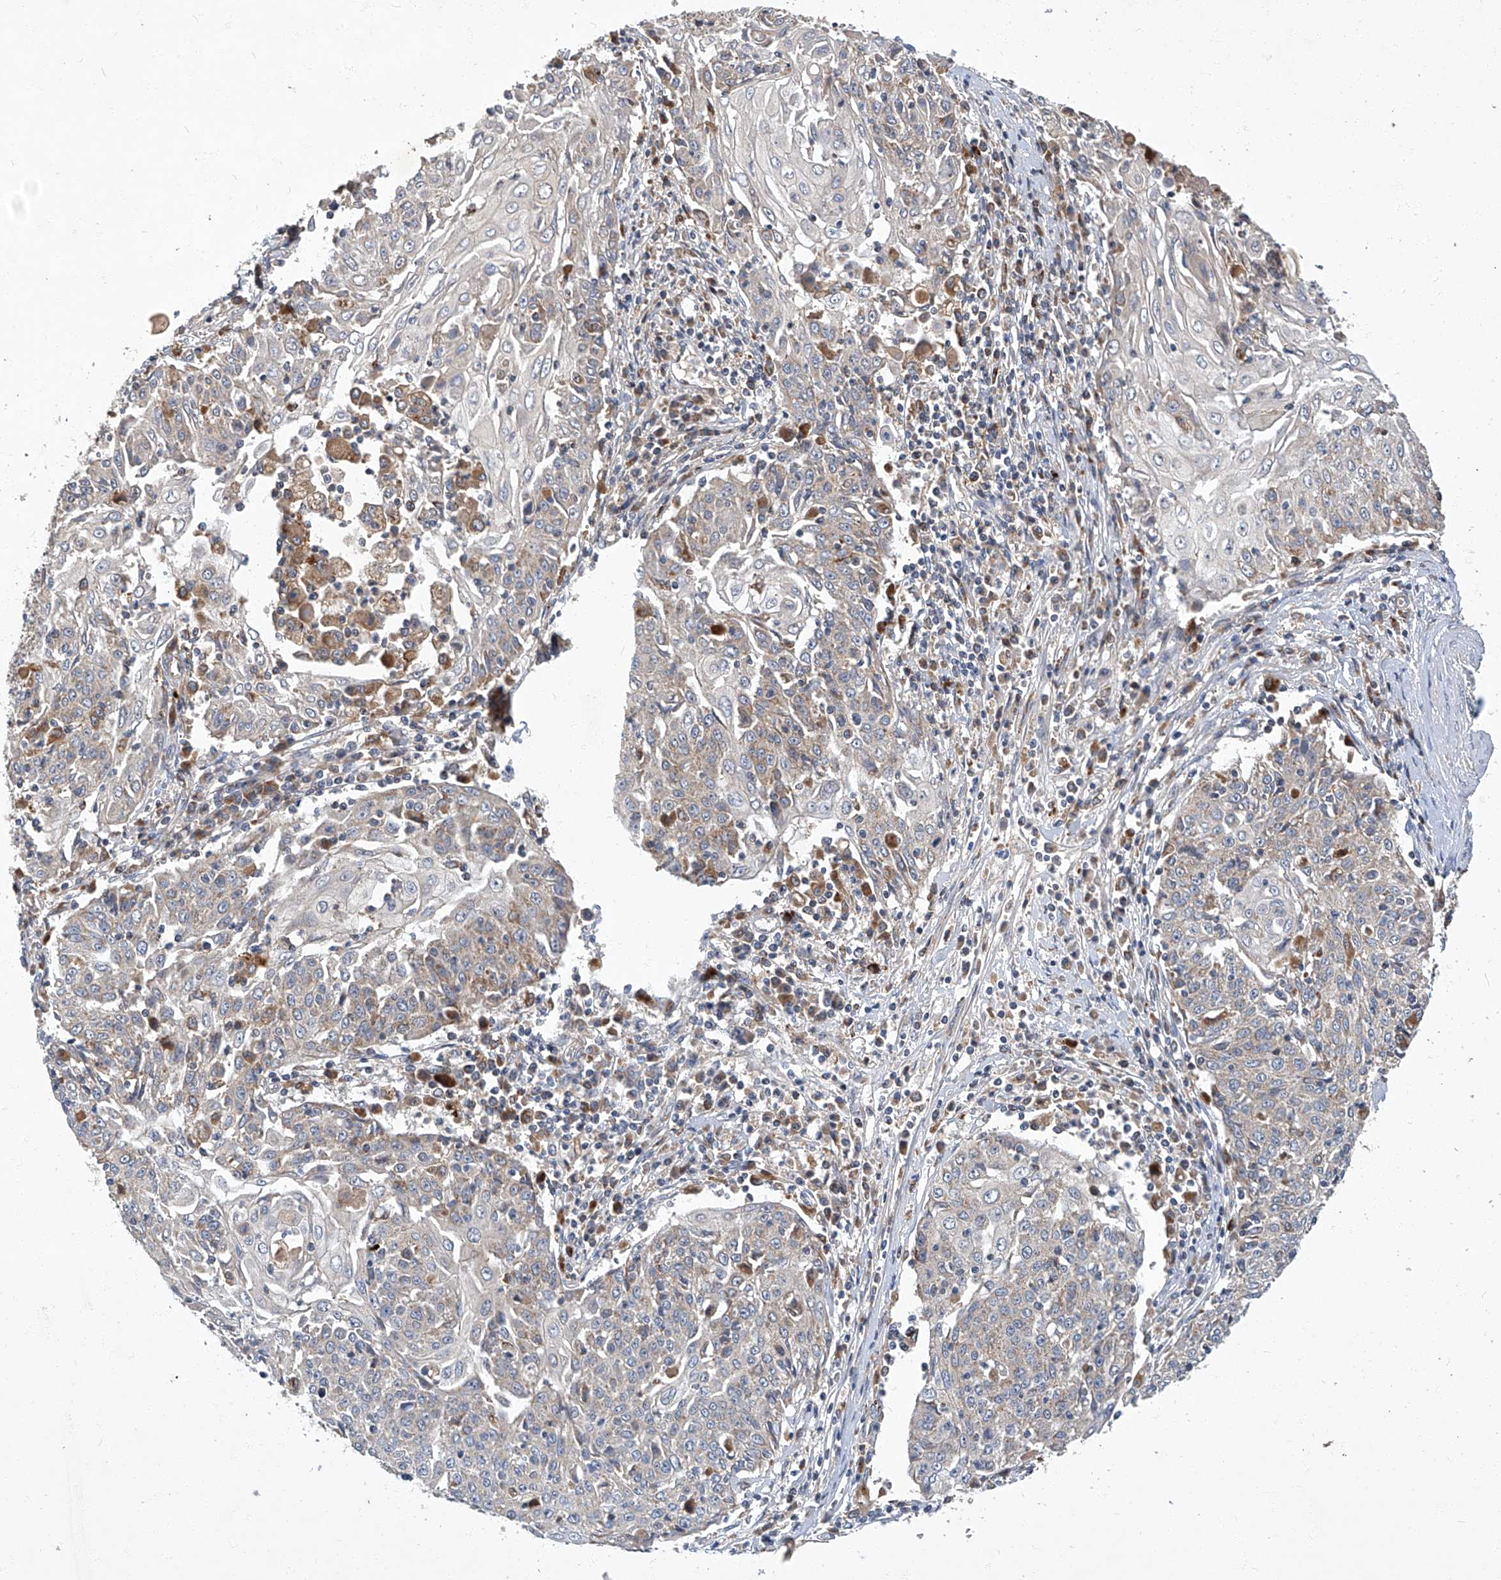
{"staining": {"intensity": "weak", "quantity": "25%-75%", "location": "cytoplasmic/membranous"}, "tissue": "cervical cancer", "cell_type": "Tumor cells", "image_type": "cancer", "snomed": [{"axis": "morphology", "description": "Squamous cell carcinoma, NOS"}, {"axis": "topography", "description": "Cervix"}], "caption": "Cervical cancer (squamous cell carcinoma) stained for a protein reveals weak cytoplasmic/membranous positivity in tumor cells. Immunohistochemistry (ihc) stains the protein of interest in brown and the nuclei are stained blue.", "gene": "TNFRSF13B", "patient": {"sex": "female", "age": 48}}